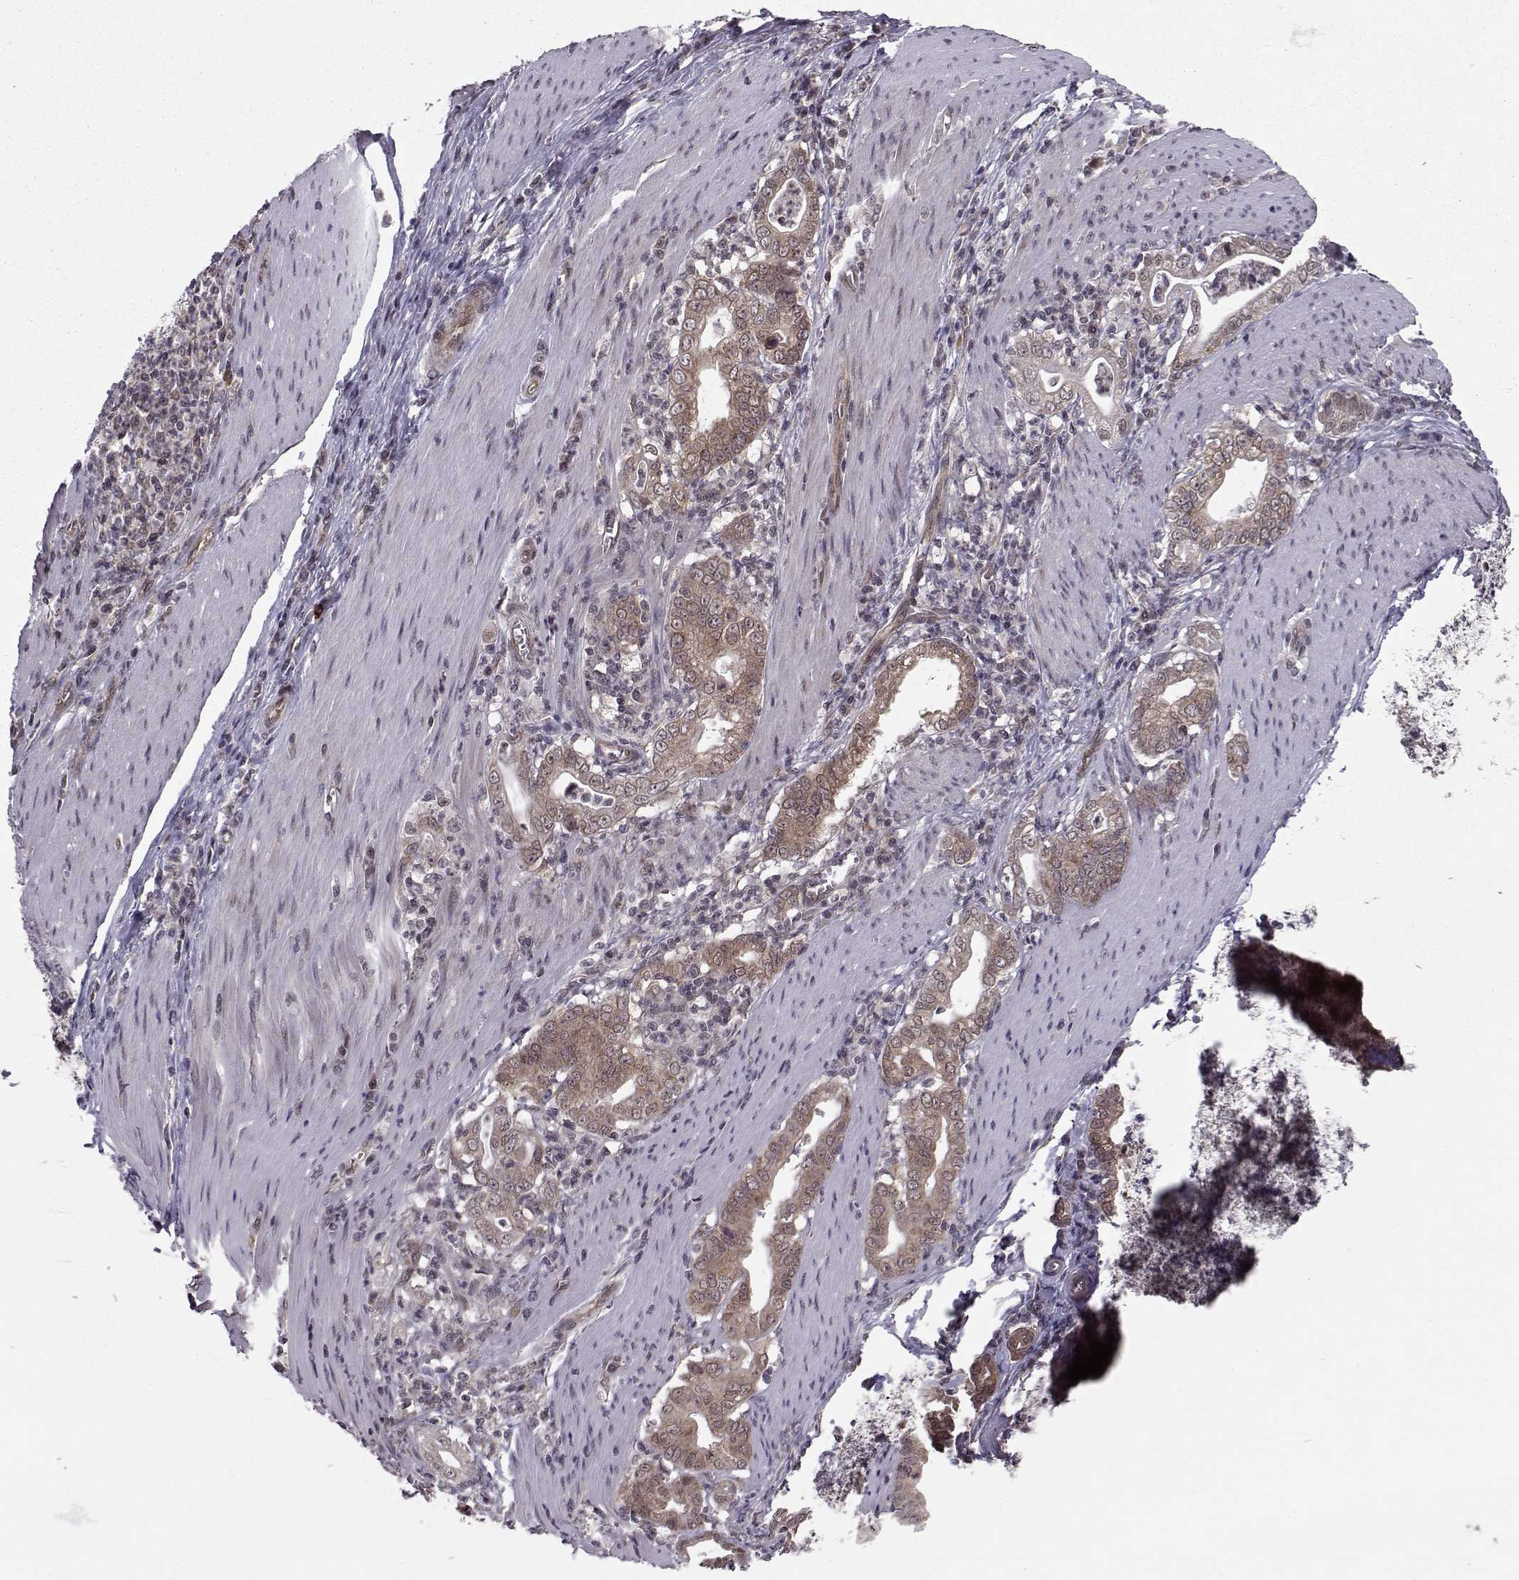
{"staining": {"intensity": "moderate", "quantity": ">75%", "location": "cytoplasmic/membranous"}, "tissue": "stomach cancer", "cell_type": "Tumor cells", "image_type": "cancer", "snomed": [{"axis": "morphology", "description": "Adenocarcinoma, NOS"}, {"axis": "topography", "description": "Stomach, upper"}], "caption": "Protein expression analysis of stomach cancer (adenocarcinoma) reveals moderate cytoplasmic/membranous positivity in approximately >75% of tumor cells.", "gene": "PKN2", "patient": {"sex": "female", "age": 79}}